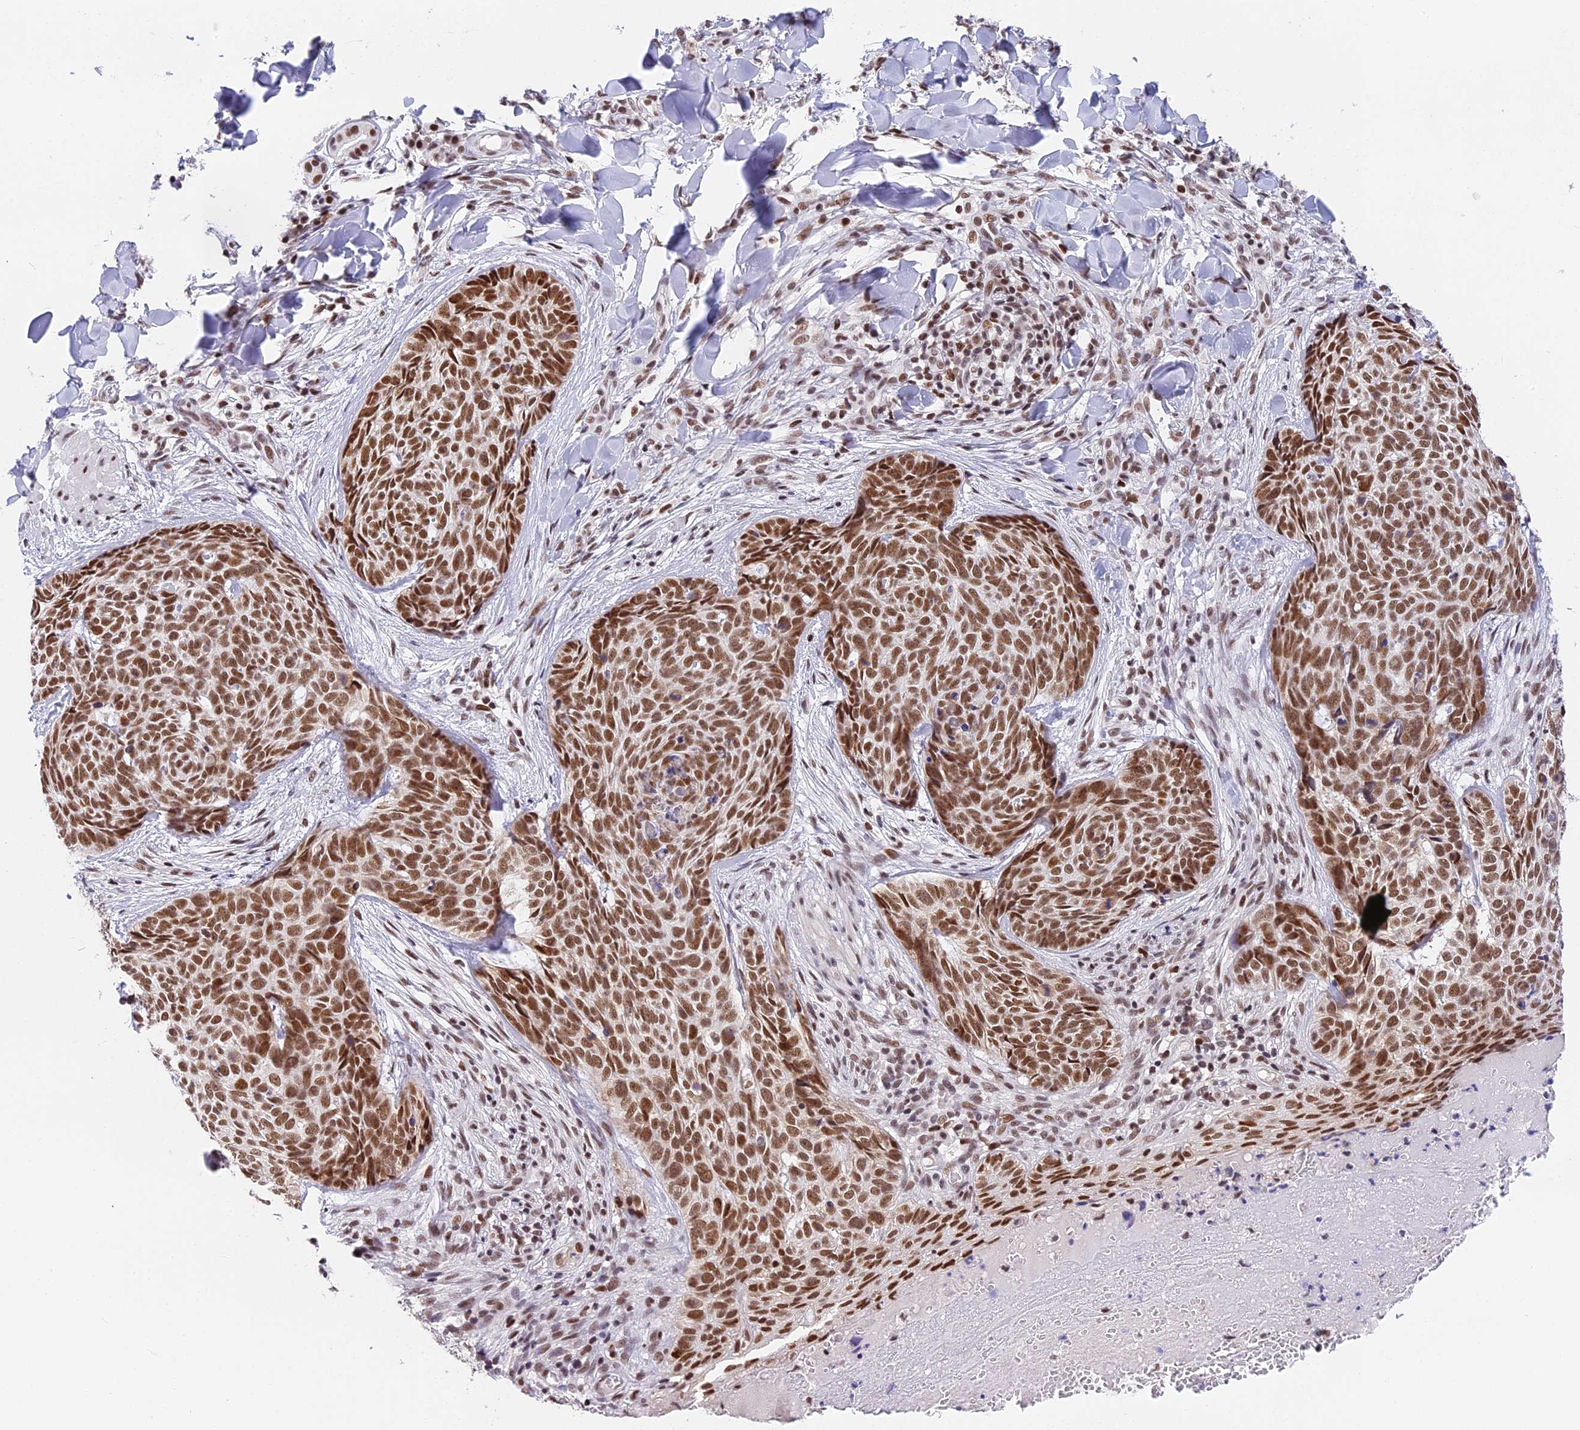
{"staining": {"intensity": "strong", "quantity": ">75%", "location": "nuclear"}, "tissue": "skin cancer", "cell_type": "Tumor cells", "image_type": "cancer", "snomed": [{"axis": "morphology", "description": "Basal cell carcinoma"}, {"axis": "topography", "description": "Skin"}], "caption": "DAB (3,3'-diaminobenzidine) immunohistochemical staining of skin basal cell carcinoma shows strong nuclear protein staining in about >75% of tumor cells.", "gene": "SBNO1", "patient": {"sex": "female", "age": 61}}